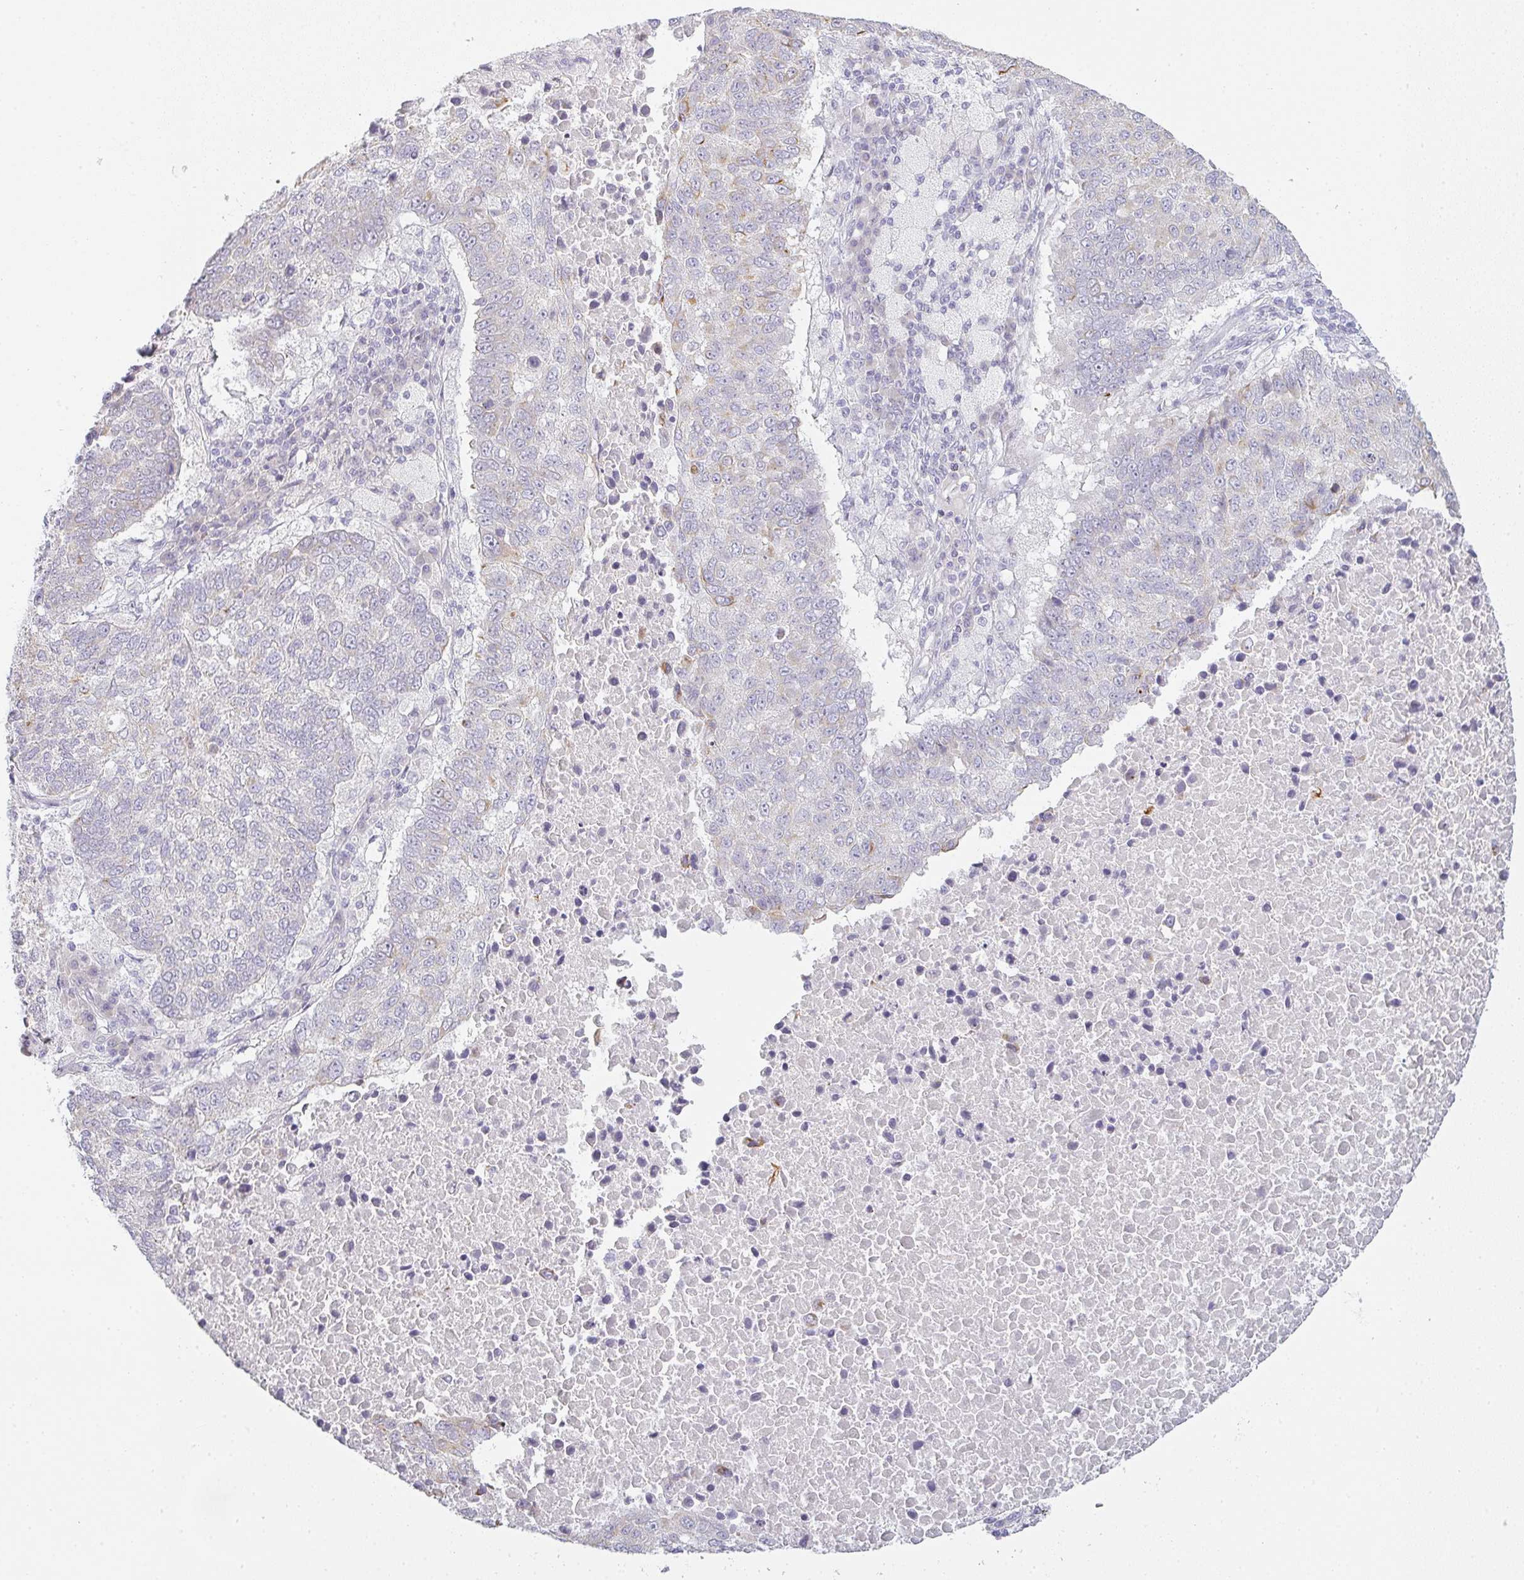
{"staining": {"intensity": "moderate", "quantity": "<25%", "location": "cytoplasmic/membranous"}, "tissue": "lung cancer", "cell_type": "Tumor cells", "image_type": "cancer", "snomed": [{"axis": "morphology", "description": "Squamous cell carcinoma, NOS"}, {"axis": "topography", "description": "Lung"}], "caption": "The histopathology image reveals staining of lung cancer, revealing moderate cytoplasmic/membranous protein positivity (brown color) within tumor cells.", "gene": "SIRPB2", "patient": {"sex": "male", "age": 73}}